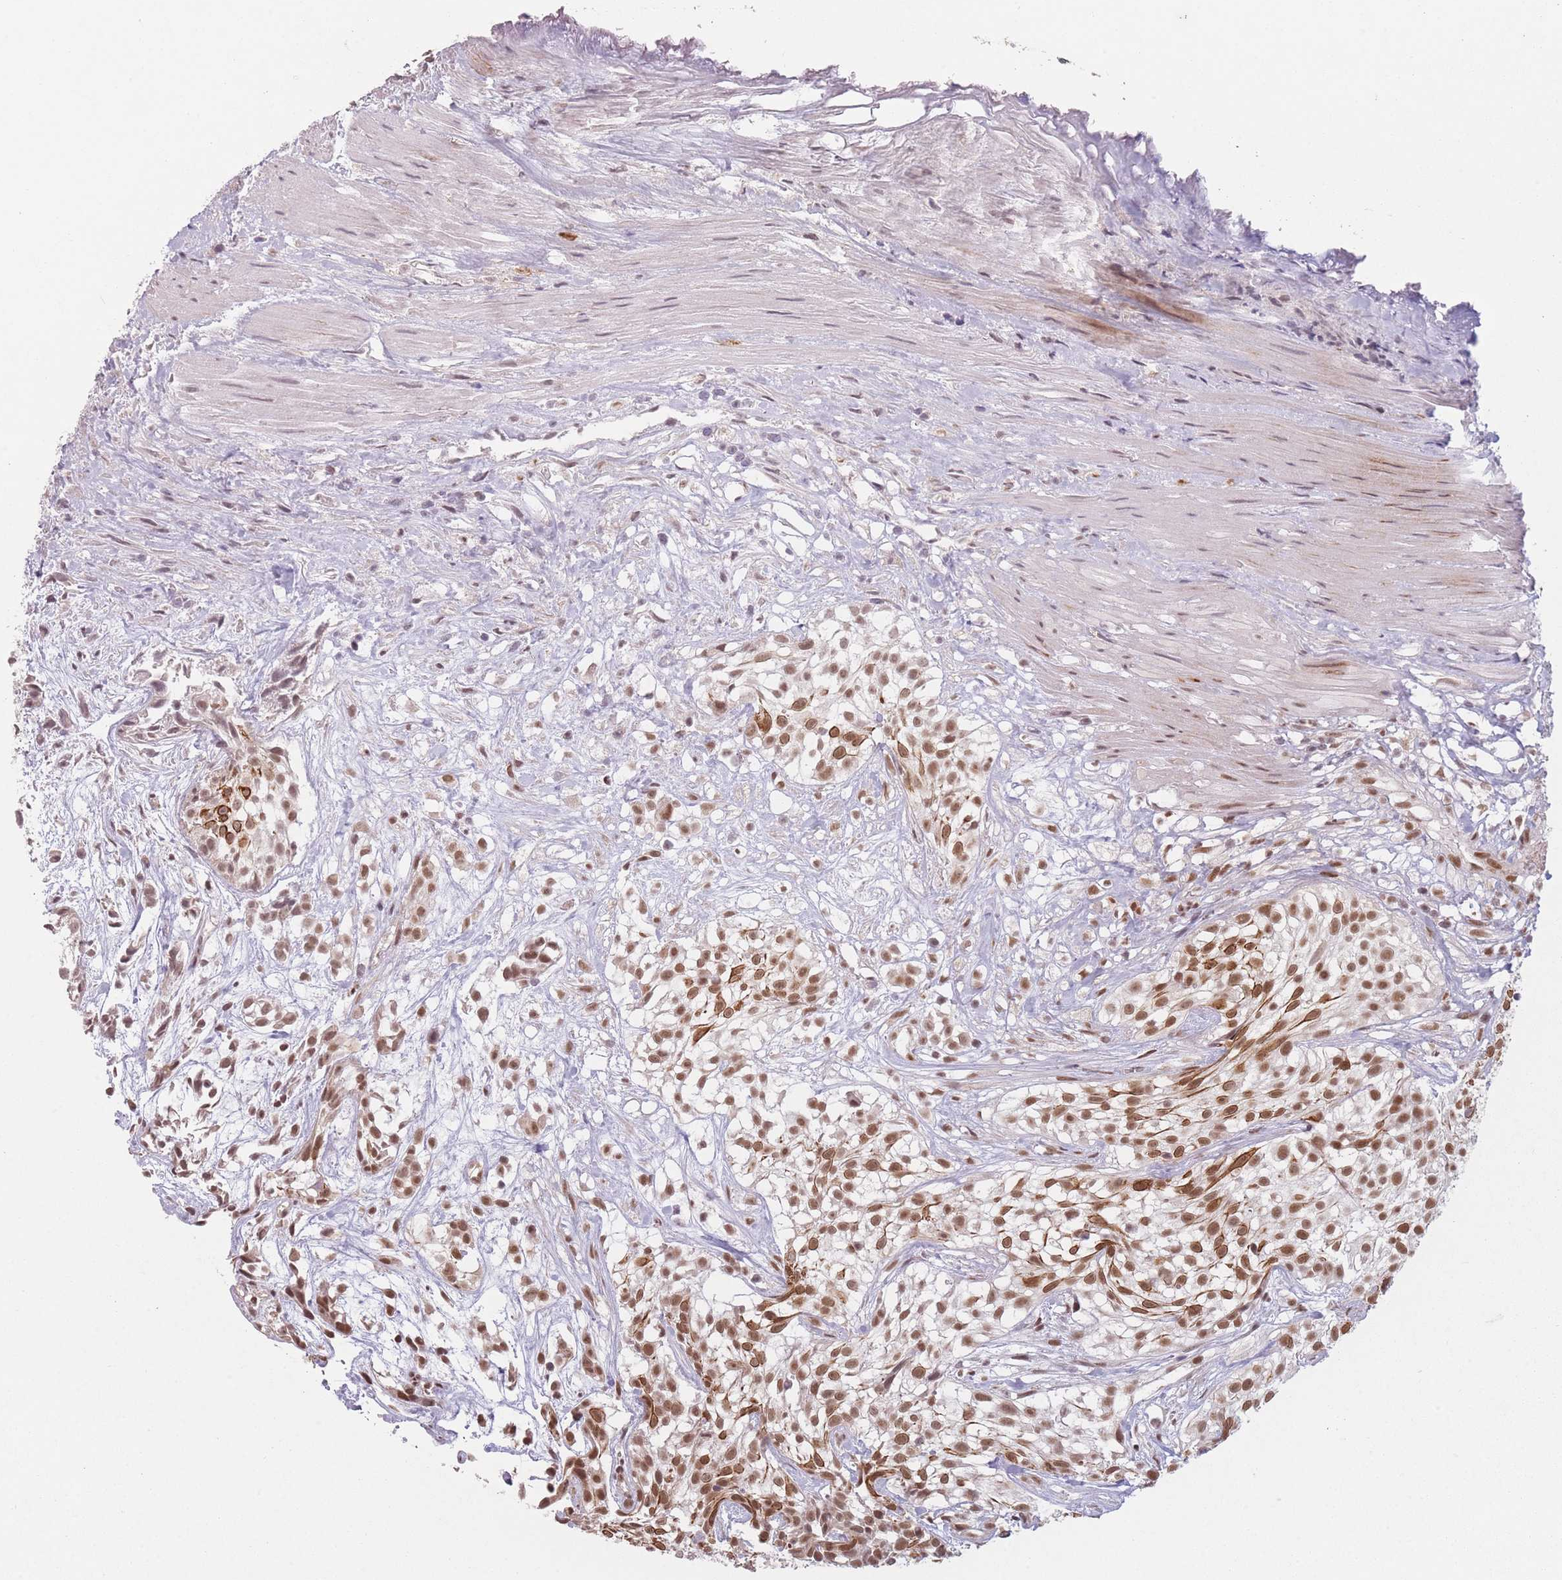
{"staining": {"intensity": "moderate", "quantity": ">75%", "location": "cytoplasmic/membranous"}, "tissue": "urothelial cancer", "cell_type": "Tumor cells", "image_type": "cancer", "snomed": [{"axis": "morphology", "description": "Urothelial carcinoma, High grade"}, {"axis": "topography", "description": "Urinary bladder"}], "caption": "About >75% of tumor cells in urothelial cancer show moderate cytoplasmic/membranous protein expression as visualized by brown immunohistochemical staining.", "gene": "SUPT6H", "patient": {"sex": "male", "age": 56}}